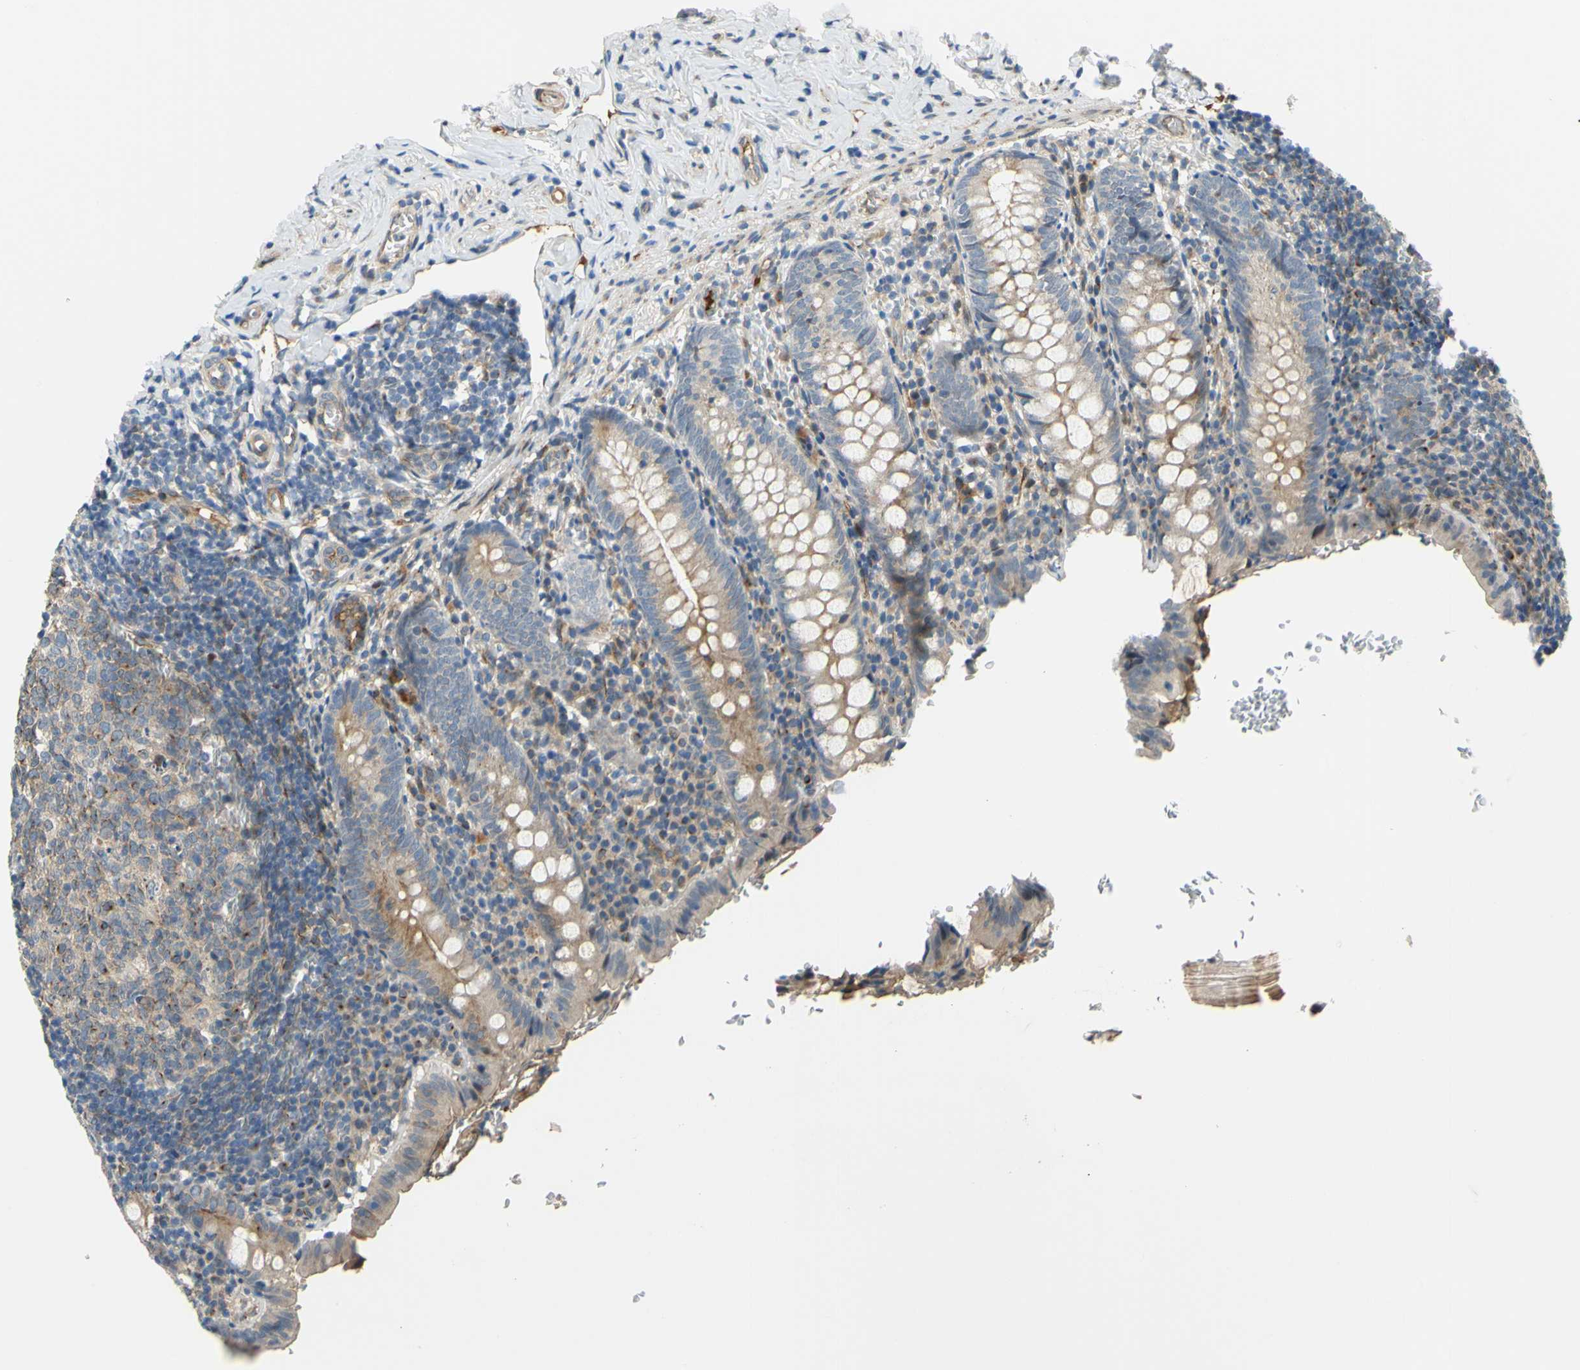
{"staining": {"intensity": "moderate", "quantity": ">75%", "location": "cytoplasmic/membranous"}, "tissue": "appendix", "cell_type": "Glandular cells", "image_type": "normal", "snomed": [{"axis": "morphology", "description": "Normal tissue, NOS"}, {"axis": "topography", "description": "Appendix"}], "caption": "DAB (3,3'-diaminobenzidine) immunohistochemical staining of unremarkable appendix reveals moderate cytoplasmic/membranous protein staining in about >75% of glandular cells. The staining is performed using DAB (3,3'-diaminobenzidine) brown chromogen to label protein expression. The nuclei are counter-stained blue using hematoxylin.", "gene": "ARHGAP1", "patient": {"sex": "female", "age": 10}}